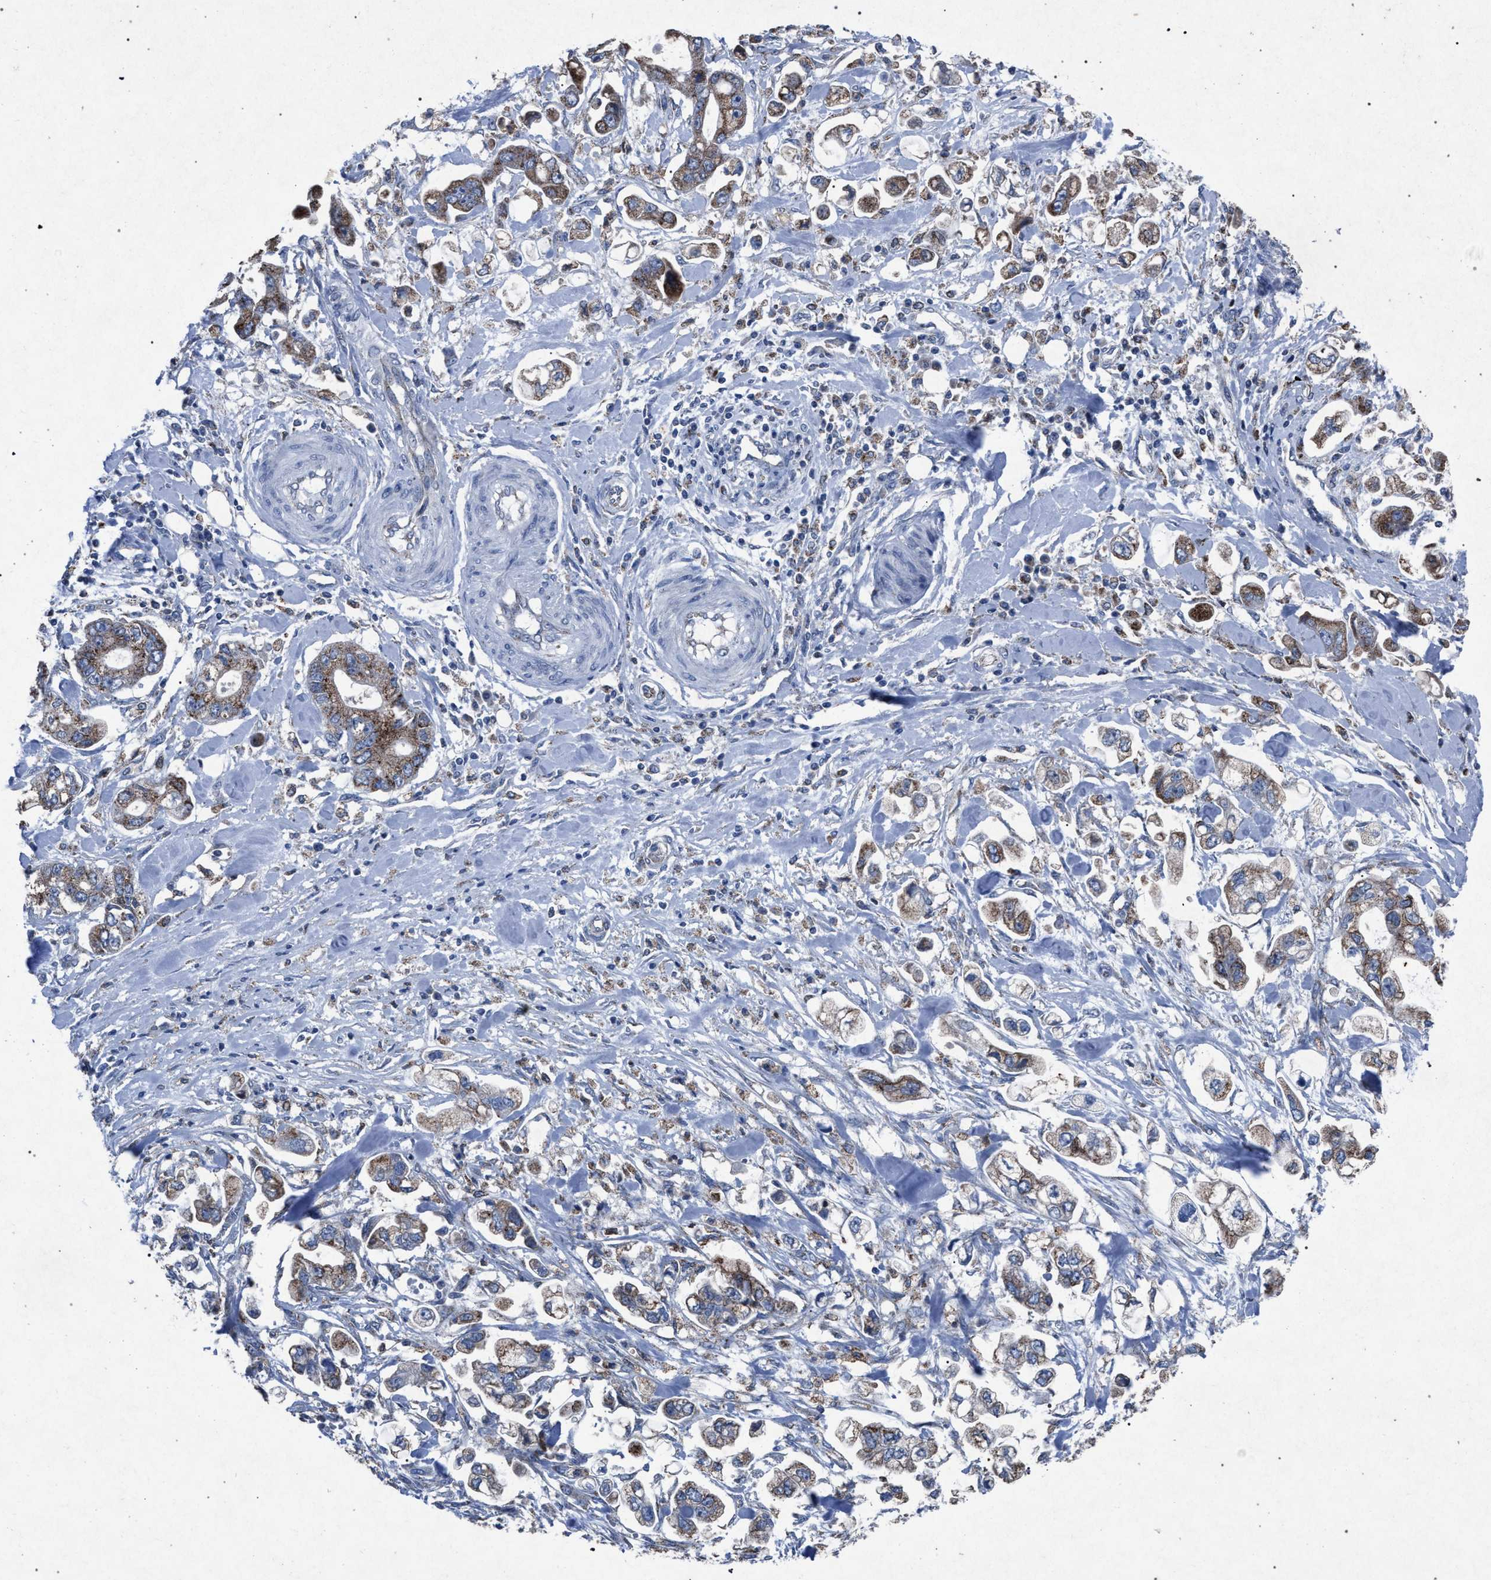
{"staining": {"intensity": "moderate", "quantity": ">75%", "location": "cytoplasmic/membranous"}, "tissue": "stomach cancer", "cell_type": "Tumor cells", "image_type": "cancer", "snomed": [{"axis": "morphology", "description": "Normal tissue, NOS"}, {"axis": "morphology", "description": "Adenocarcinoma, NOS"}, {"axis": "topography", "description": "Stomach"}], "caption": "Immunohistochemical staining of adenocarcinoma (stomach) exhibits medium levels of moderate cytoplasmic/membranous staining in about >75% of tumor cells.", "gene": "HSD17B4", "patient": {"sex": "male", "age": 62}}